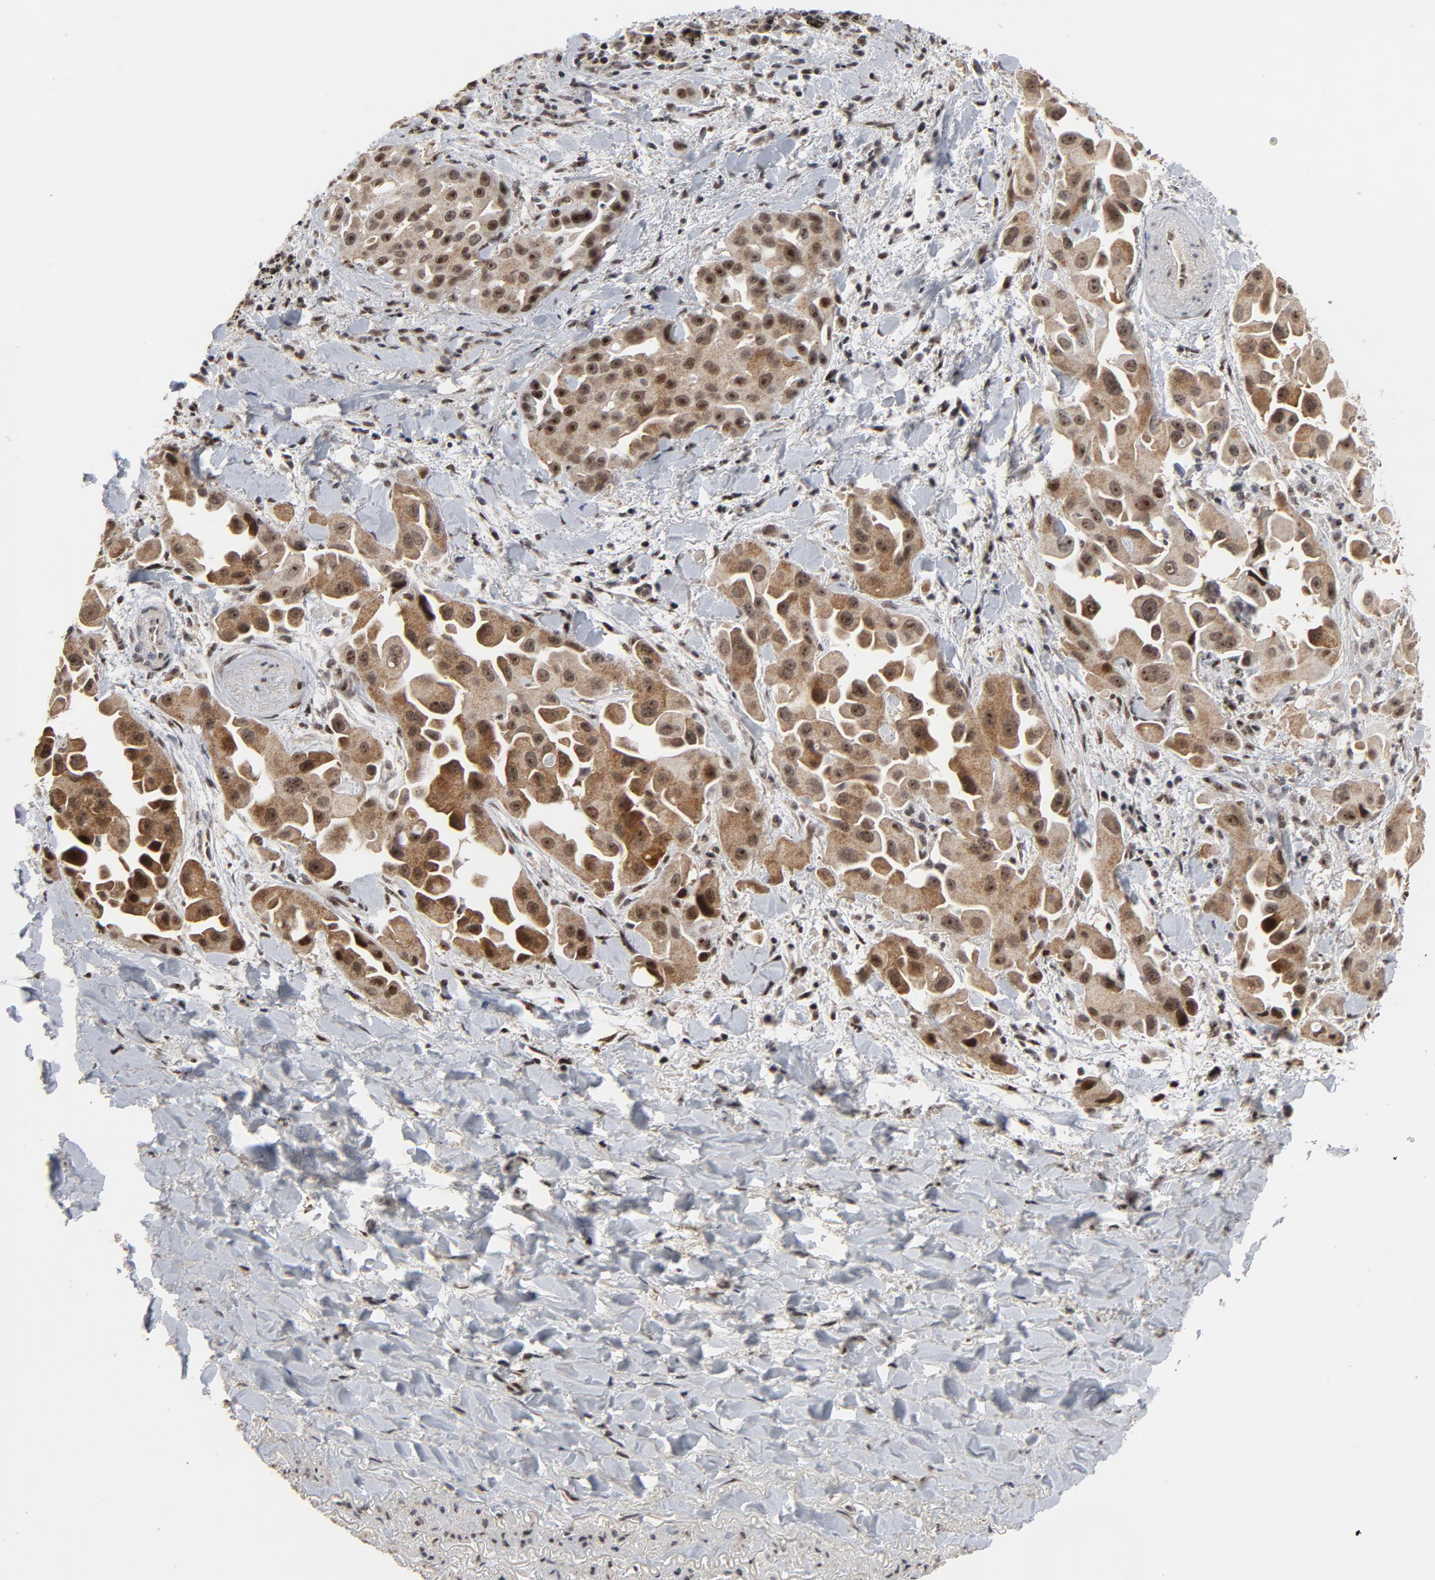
{"staining": {"intensity": "moderate", "quantity": ">75%", "location": "cytoplasmic/membranous,nuclear"}, "tissue": "lung cancer", "cell_type": "Tumor cells", "image_type": "cancer", "snomed": [{"axis": "morphology", "description": "Normal tissue, NOS"}, {"axis": "morphology", "description": "Adenocarcinoma, NOS"}, {"axis": "topography", "description": "Bronchus"}], "caption": "Immunohistochemical staining of lung cancer (adenocarcinoma) reveals moderate cytoplasmic/membranous and nuclear protein staining in approximately >75% of tumor cells.", "gene": "TP53RK", "patient": {"sex": "male", "age": 68}}